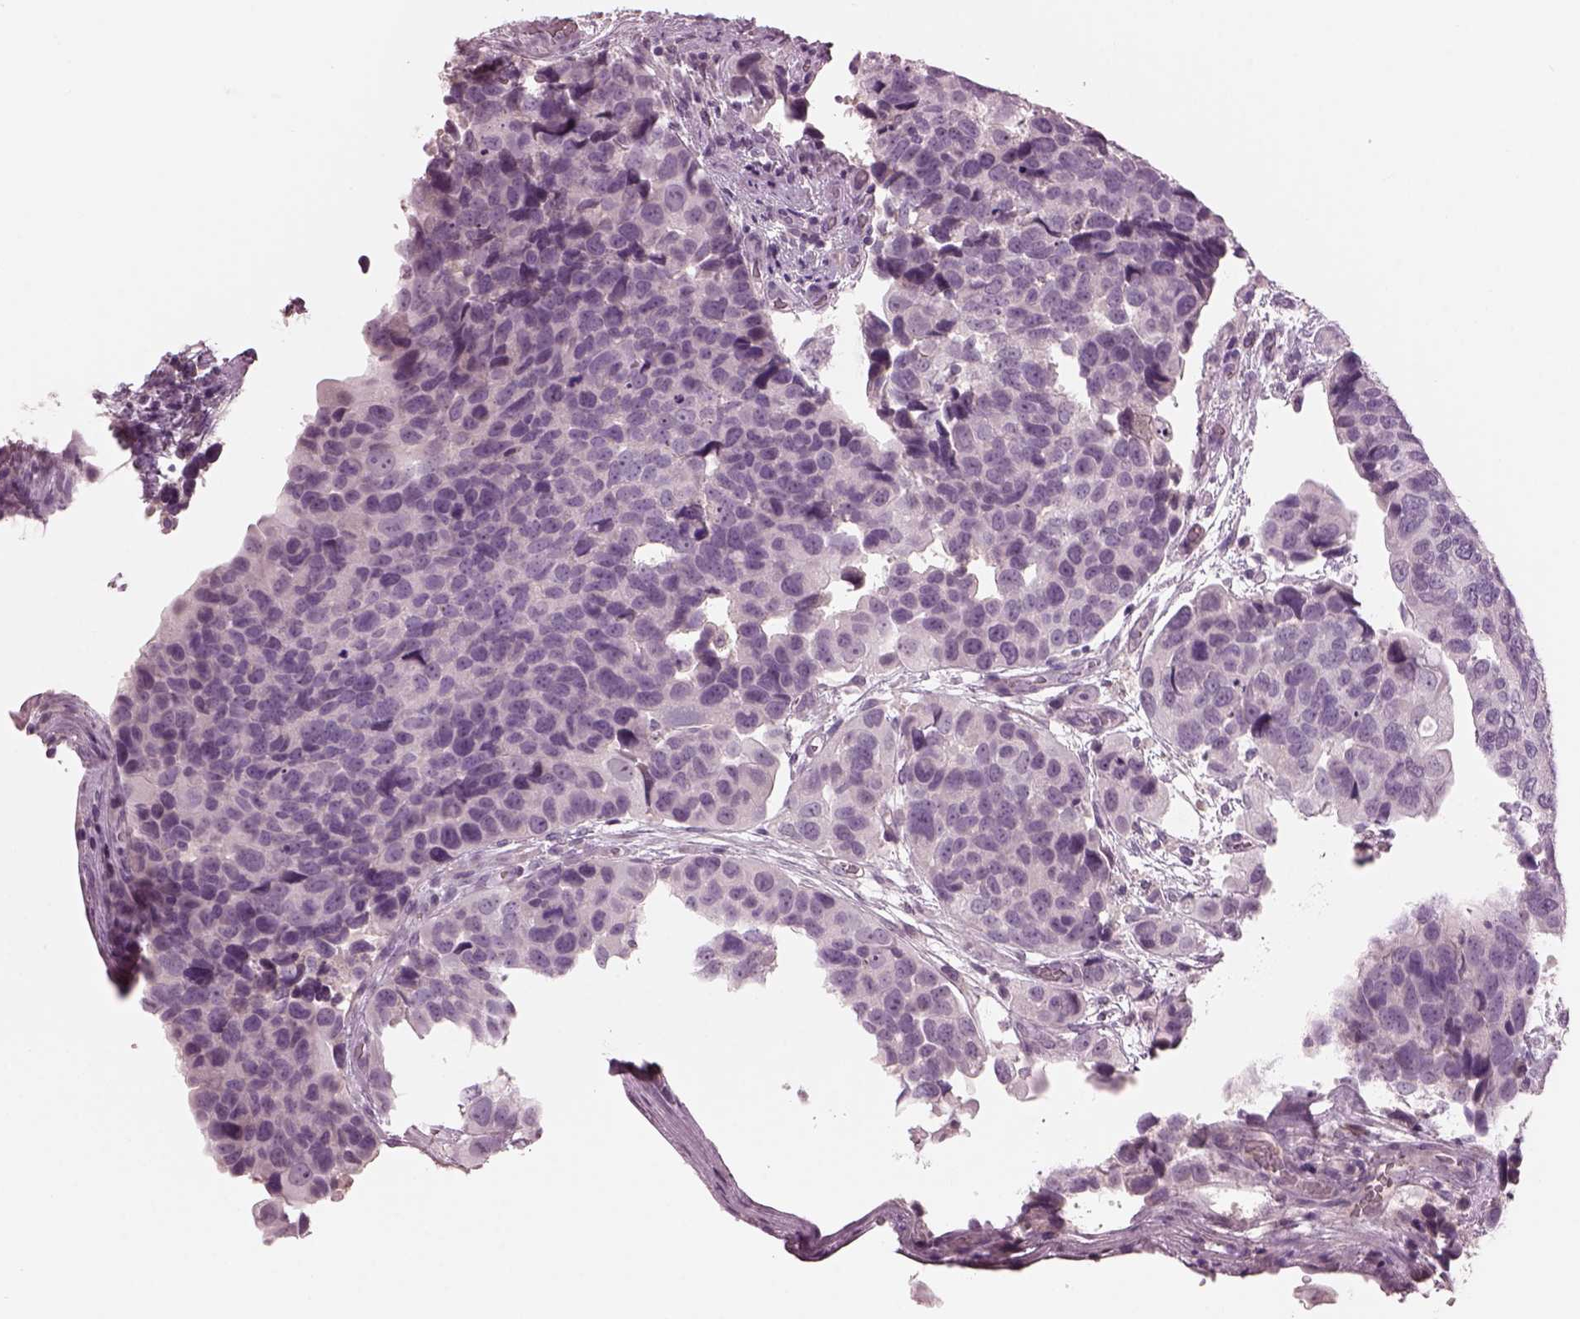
{"staining": {"intensity": "negative", "quantity": "none", "location": "none"}, "tissue": "urothelial cancer", "cell_type": "Tumor cells", "image_type": "cancer", "snomed": [{"axis": "morphology", "description": "Urothelial carcinoma, High grade"}, {"axis": "topography", "description": "Urinary bladder"}], "caption": "DAB immunohistochemical staining of human urothelial cancer reveals no significant expression in tumor cells.", "gene": "PACRG", "patient": {"sex": "male", "age": 60}}